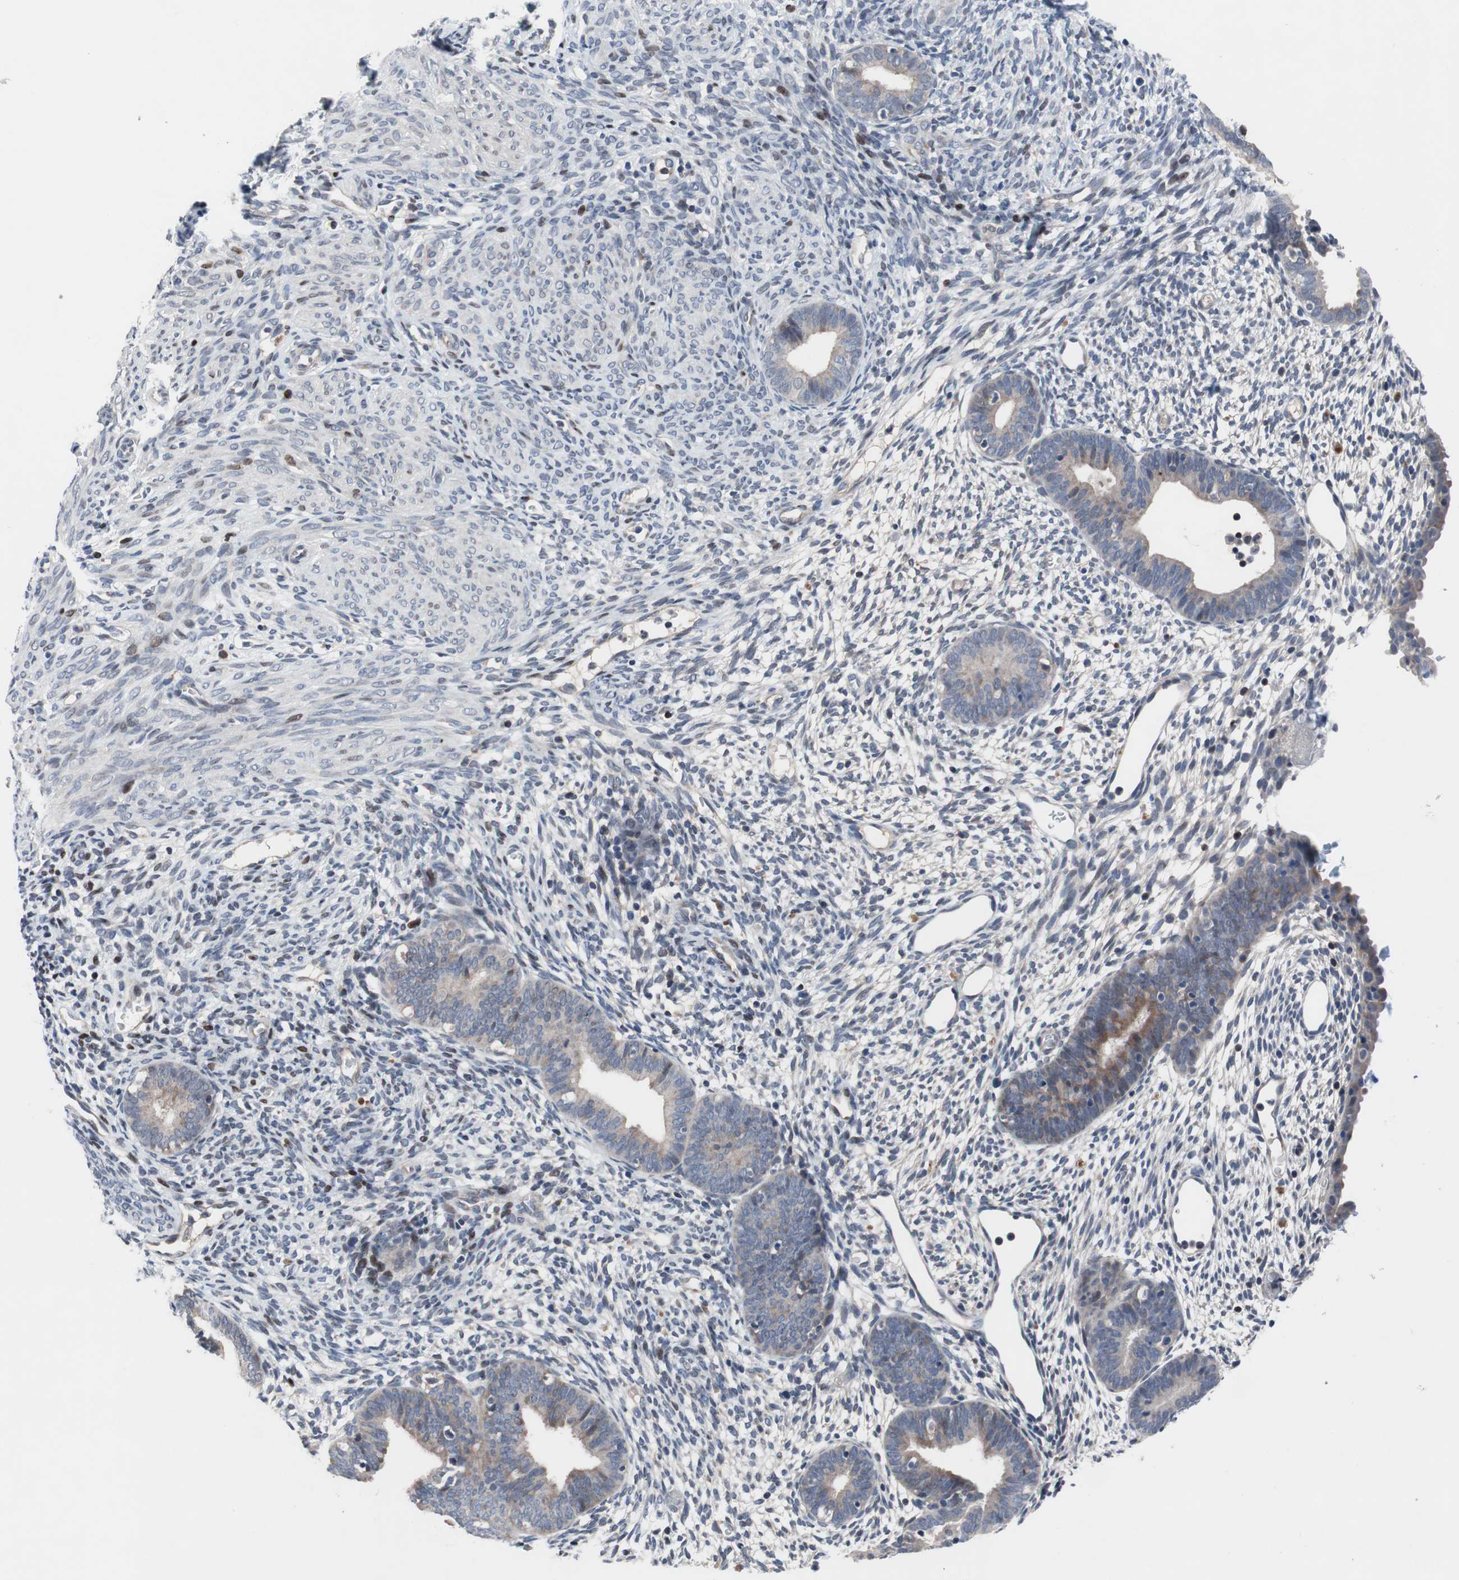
{"staining": {"intensity": "moderate", "quantity": "<25%", "location": "nuclear"}, "tissue": "endometrium", "cell_type": "Cells in endometrial stroma", "image_type": "normal", "snomed": [{"axis": "morphology", "description": "Normal tissue, NOS"}, {"axis": "morphology", "description": "Atrophy, NOS"}, {"axis": "topography", "description": "Uterus"}, {"axis": "topography", "description": "Endometrium"}], "caption": "Endometrium stained with immunohistochemistry (IHC) reveals moderate nuclear positivity in about <25% of cells in endometrial stroma.", "gene": "MUTYH", "patient": {"sex": "female", "age": 68}}